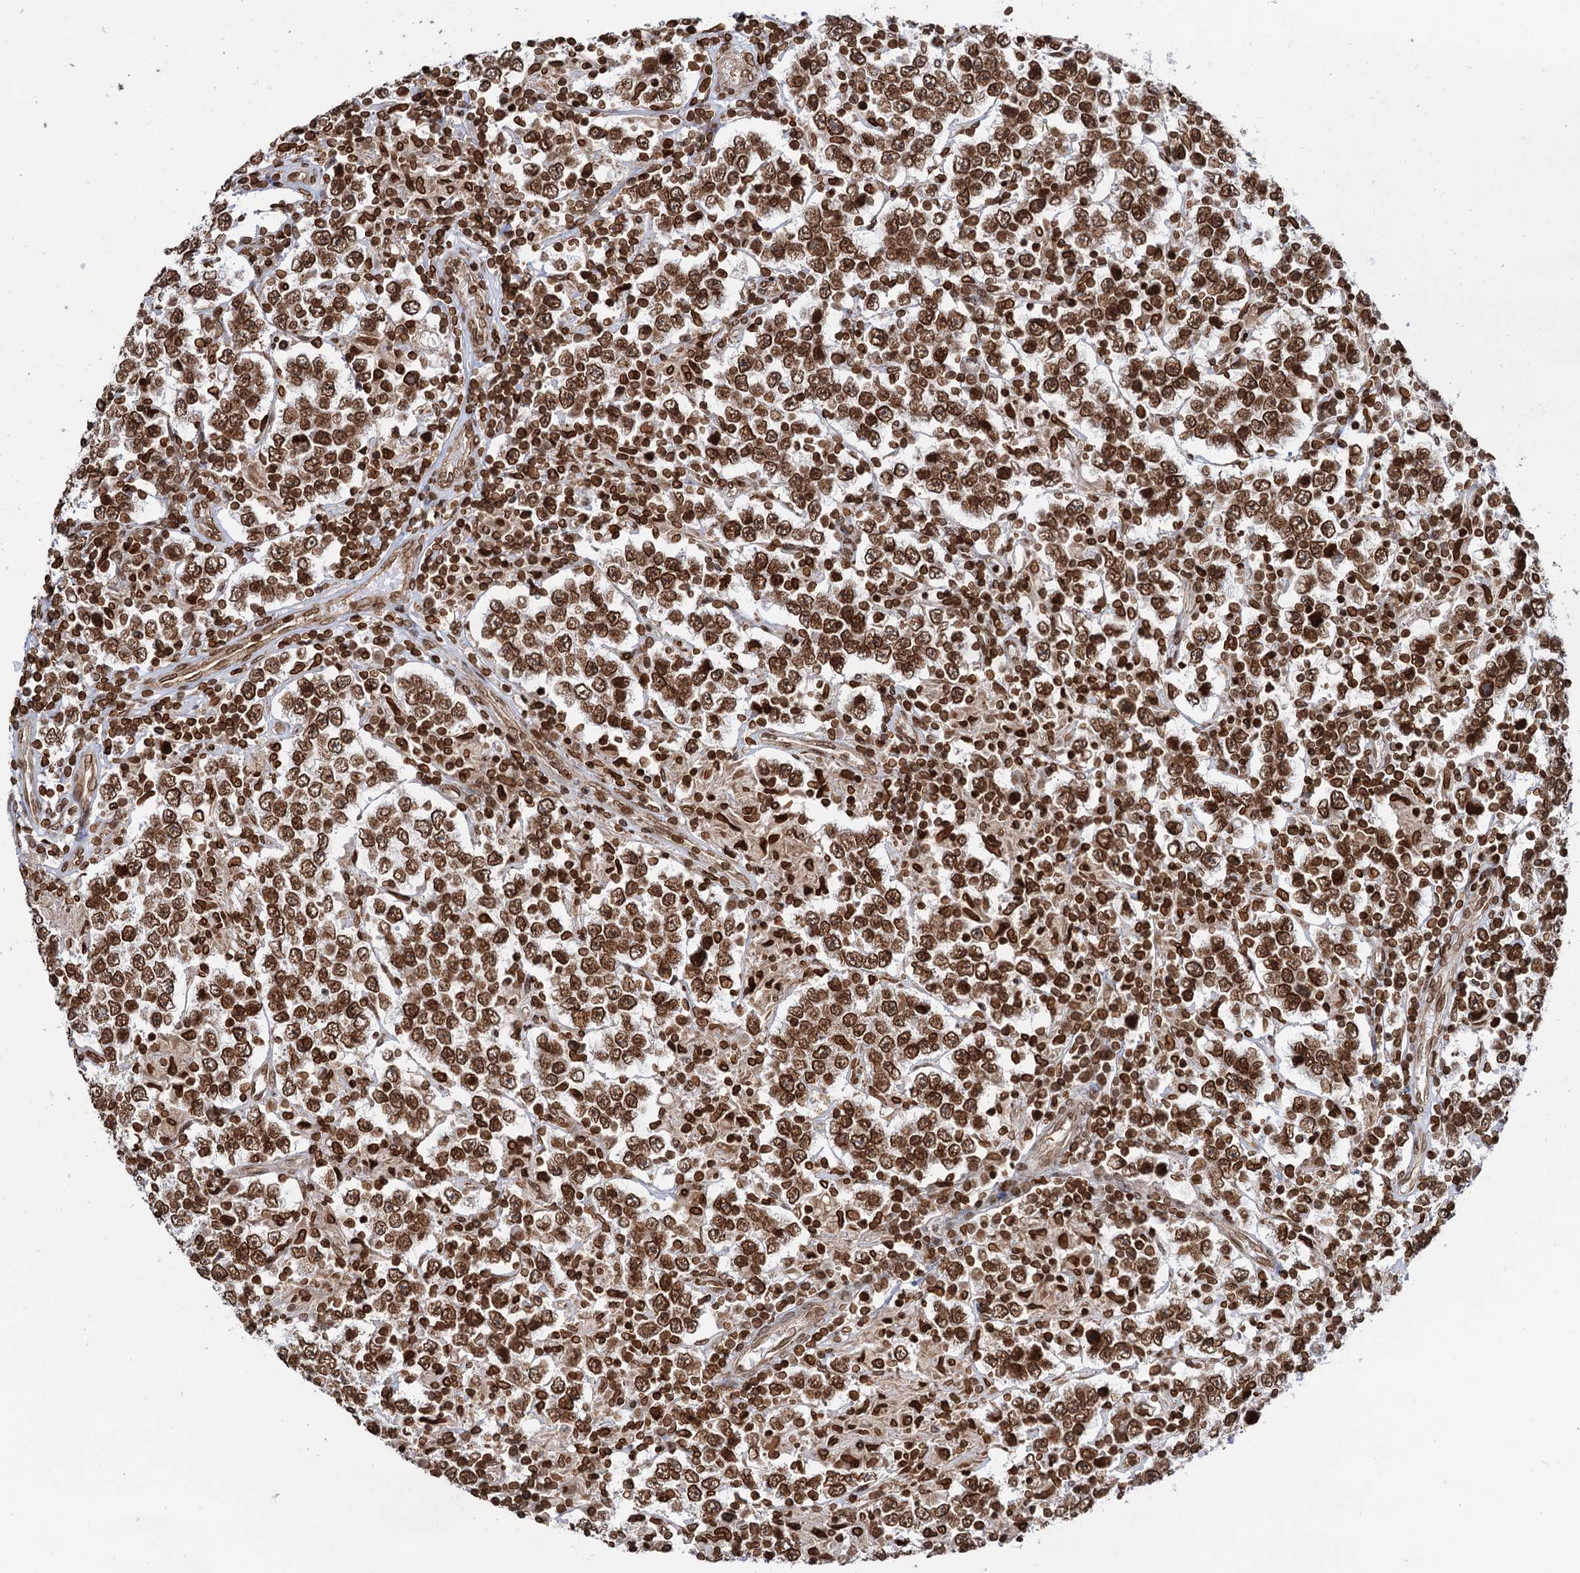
{"staining": {"intensity": "strong", "quantity": ">75%", "location": "nuclear"}, "tissue": "testis cancer", "cell_type": "Tumor cells", "image_type": "cancer", "snomed": [{"axis": "morphology", "description": "Normal tissue, NOS"}, {"axis": "morphology", "description": "Urothelial carcinoma, High grade"}, {"axis": "morphology", "description": "Seminoma, NOS"}, {"axis": "morphology", "description": "Carcinoma, Embryonal, NOS"}, {"axis": "topography", "description": "Urinary bladder"}, {"axis": "topography", "description": "Testis"}], "caption": "Immunohistochemistry (IHC) image of seminoma (testis) stained for a protein (brown), which reveals high levels of strong nuclear positivity in about >75% of tumor cells.", "gene": "ZC3H13", "patient": {"sex": "male", "age": 41}}